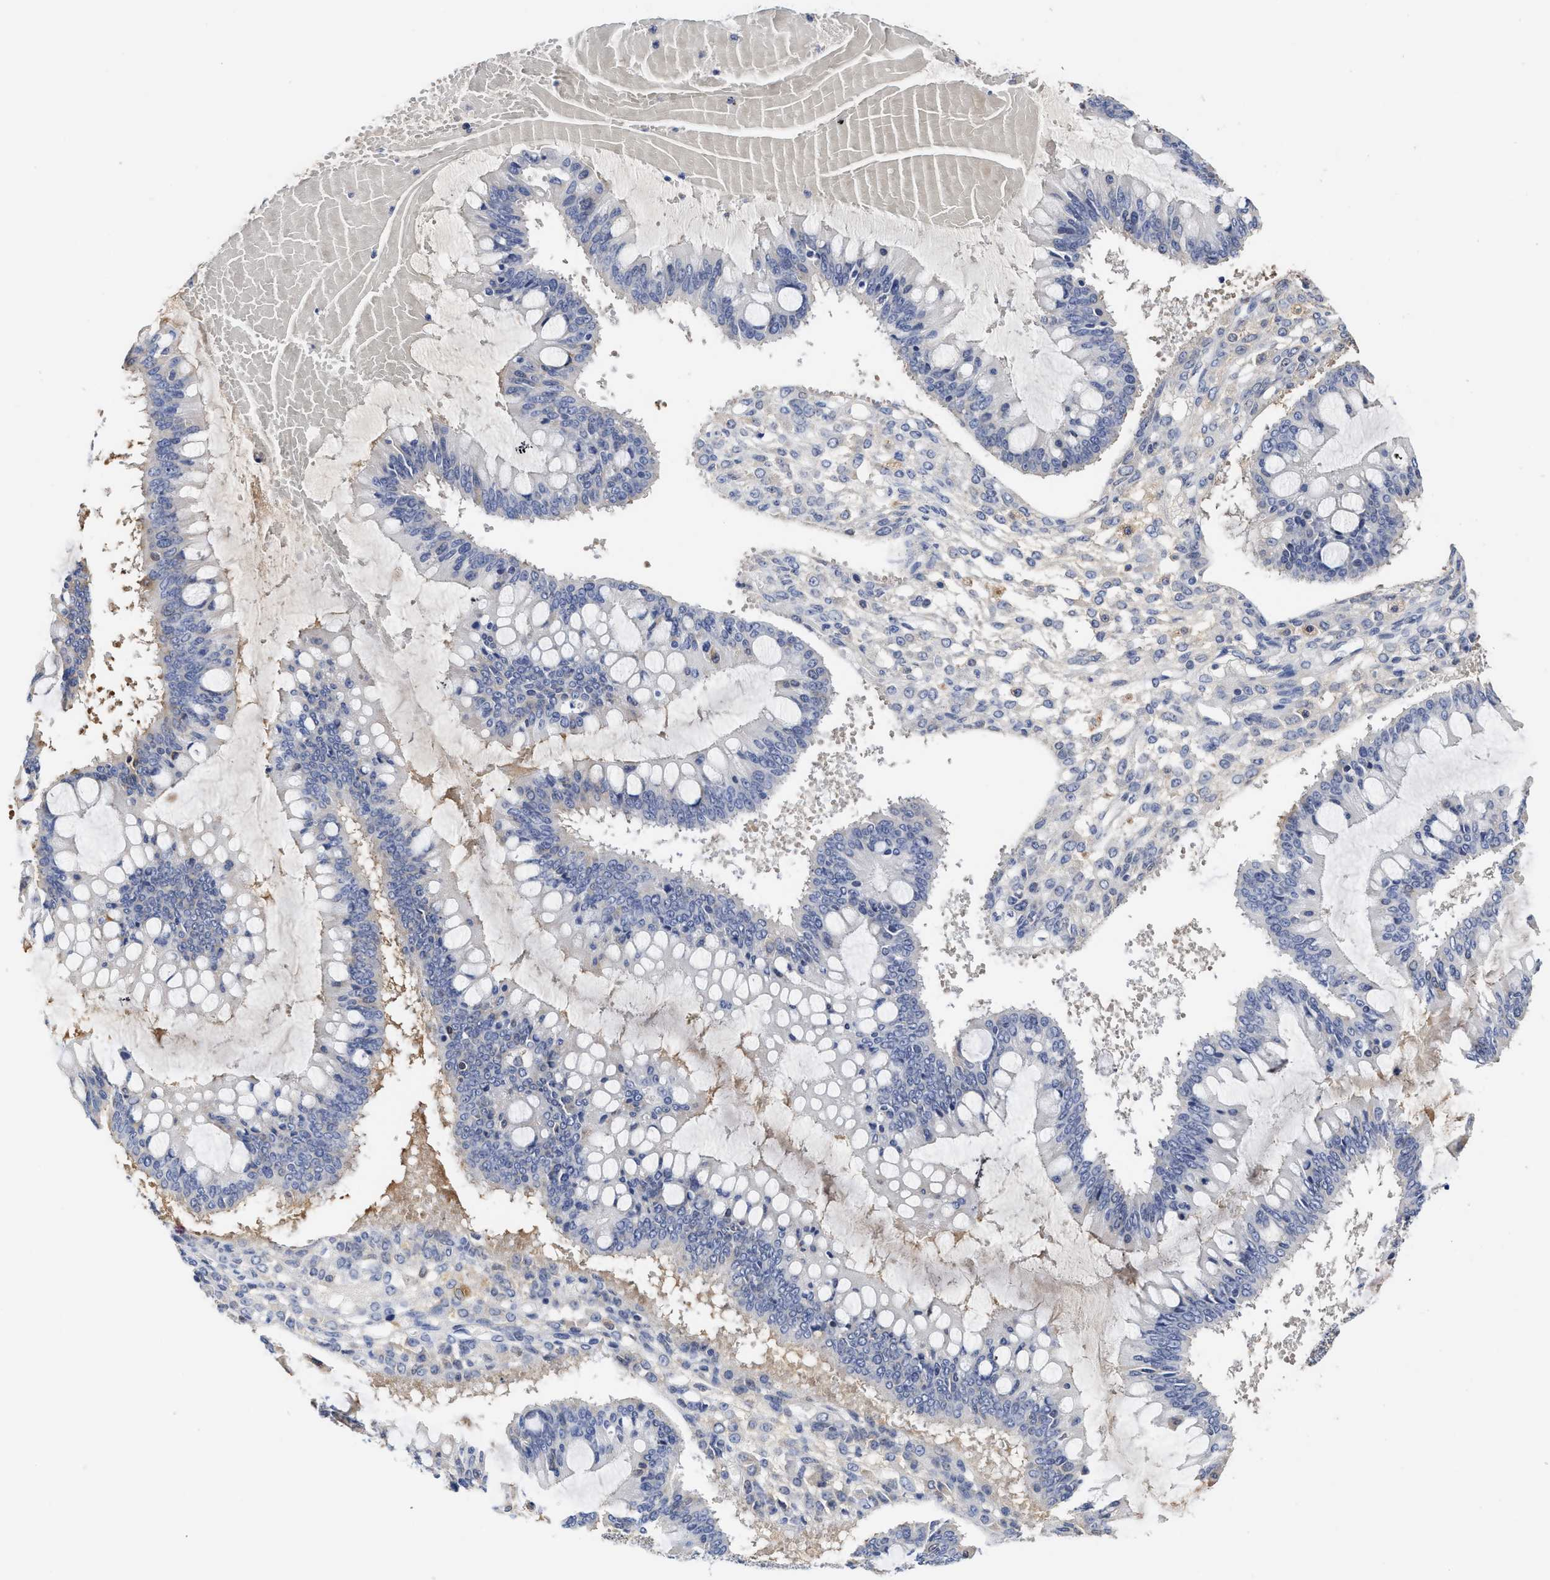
{"staining": {"intensity": "negative", "quantity": "none", "location": "none"}, "tissue": "ovarian cancer", "cell_type": "Tumor cells", "image_type": "cancer", "snomed": [{"axis": "morphology", "description": "Cystadenocarcinoma, mucinous, NOS"}, {"axis": "topography", "description": "Ovary"}], "caption": "The histopathology image exhibits no significant expression in tumor cells of ovarian cancer (mucinous cystadenocarcinoma). (Brightfield microscopy of DAB (3,3'-diaminobenzidine) IHC at high magnification).", "gene": "C2", "patient": {"sex": "female", "age": 73}}